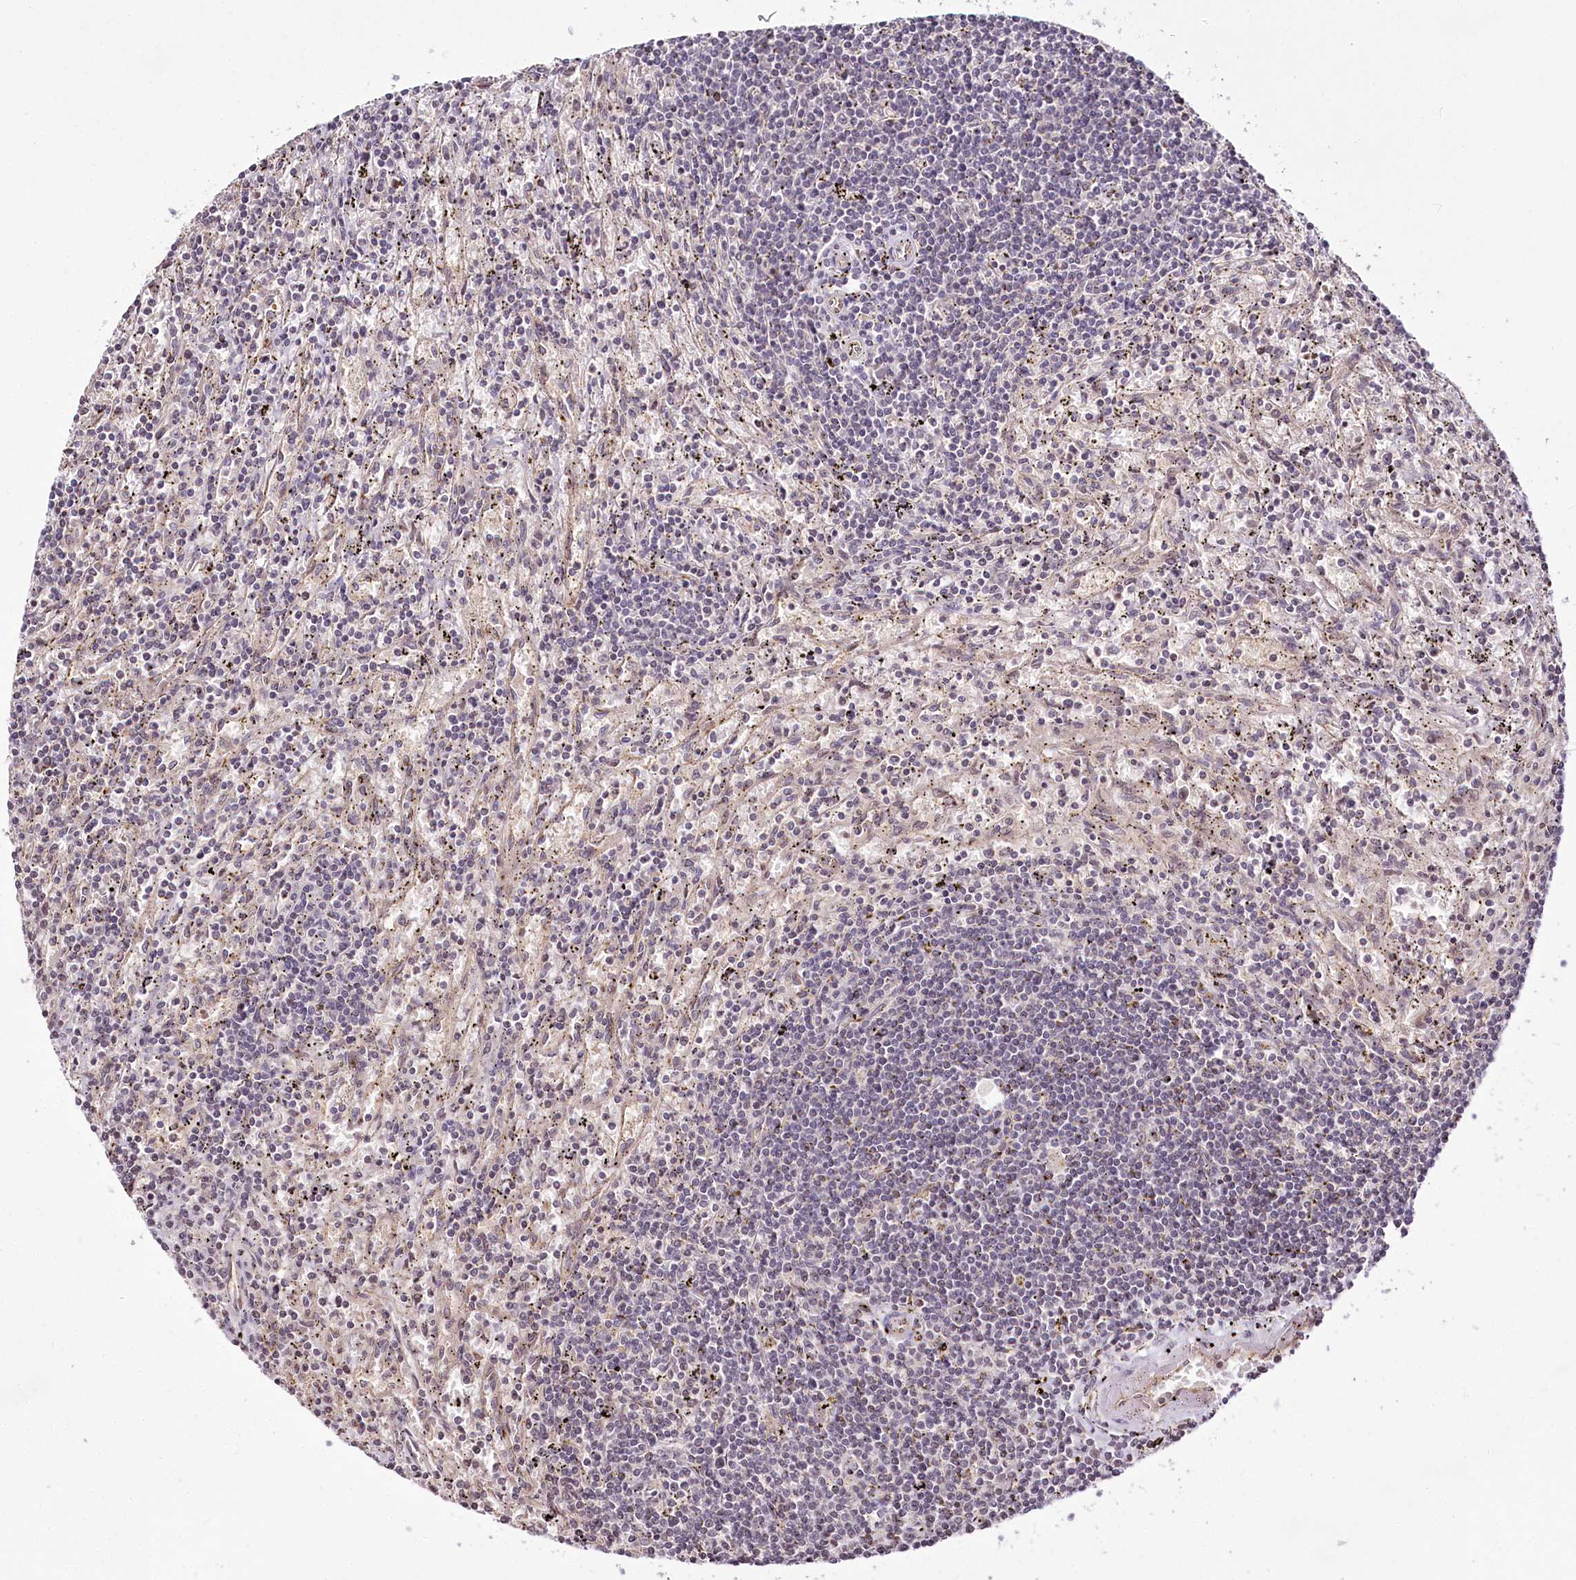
{"staining": {"intensity": "negative", "quantity": "none", "location": "none"}, "tissue": "lymphoma", "cell_type": "Tumor cells", "image_type": "cancer", "snomed": [{"axis": "morphology", "description": "Malignant lymphoma, non-Hodgkin's type, Low grade"}, {"axis": "topography", "description": "Spleen"}], "caption": "This is a histopathology image of immunohistochemistry staining of malignant lymphoma, non-Hodgkin's type (low-grade), which shows no staining in tumor cells.", "gene": "HOXC8", "patient": {"sex": "male", "age": 76}}